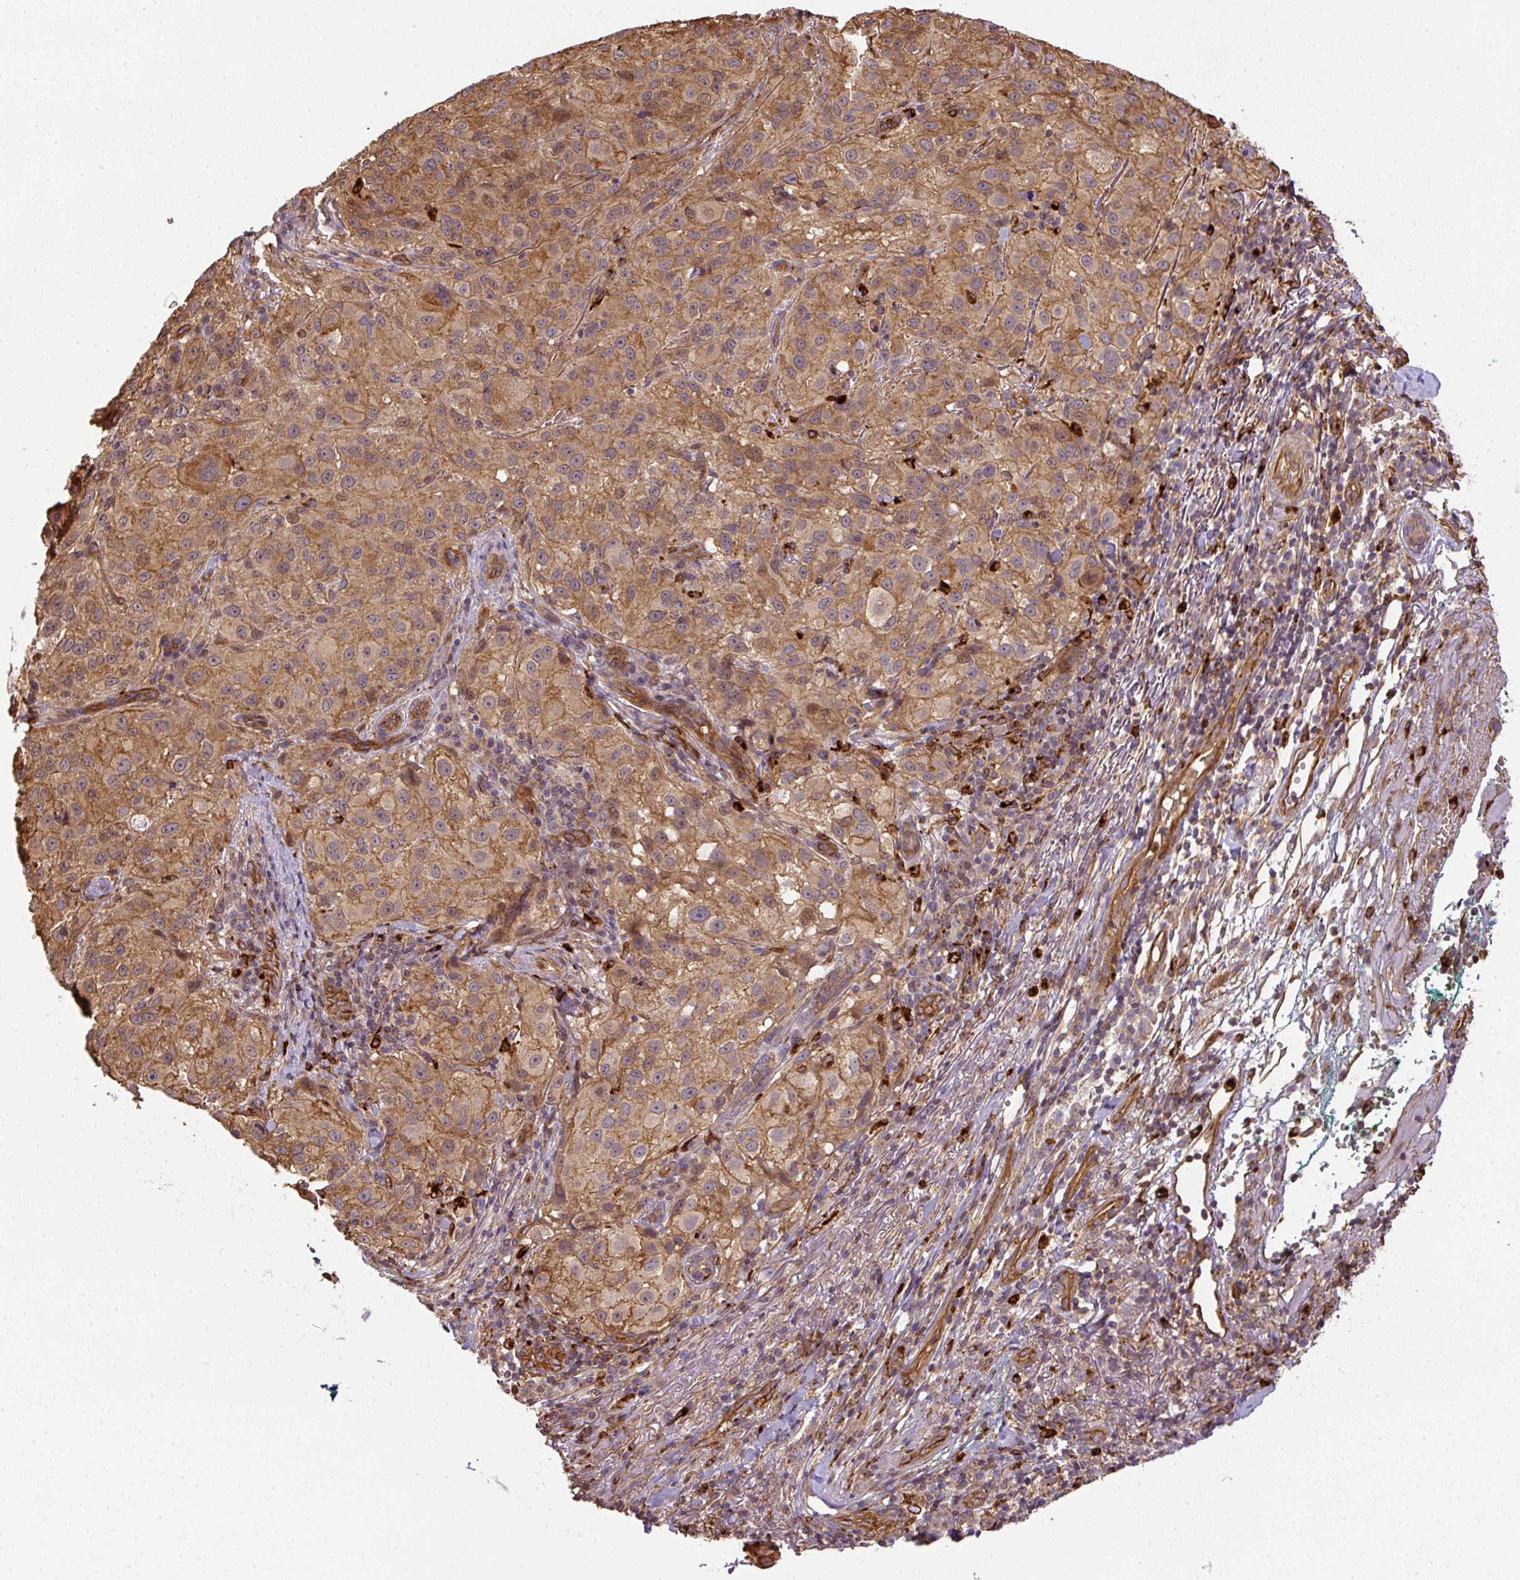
{"staining": {"intensity": "moderate", "quantity": ">75%", "location": "cytoplasmic/membranous"}, "tissue": "melanoma", "cell_type": "Tumor cells", "image_type": "cancer", "snomed": [{"axis": "morphology", "description": "Necrosis, NOS"}, {"axis": "morphology", "description": "Malignant melanoma, NOS"}, {"axis": "topography", "description": "Skin"}], "caption": "Malignant melanoma tissue displays moderate cytoplasmic/membranous staining in approximately >75% of tumor cells", "gene": "B3GALT5", "patient": {"sex": "female", "age": 87}}